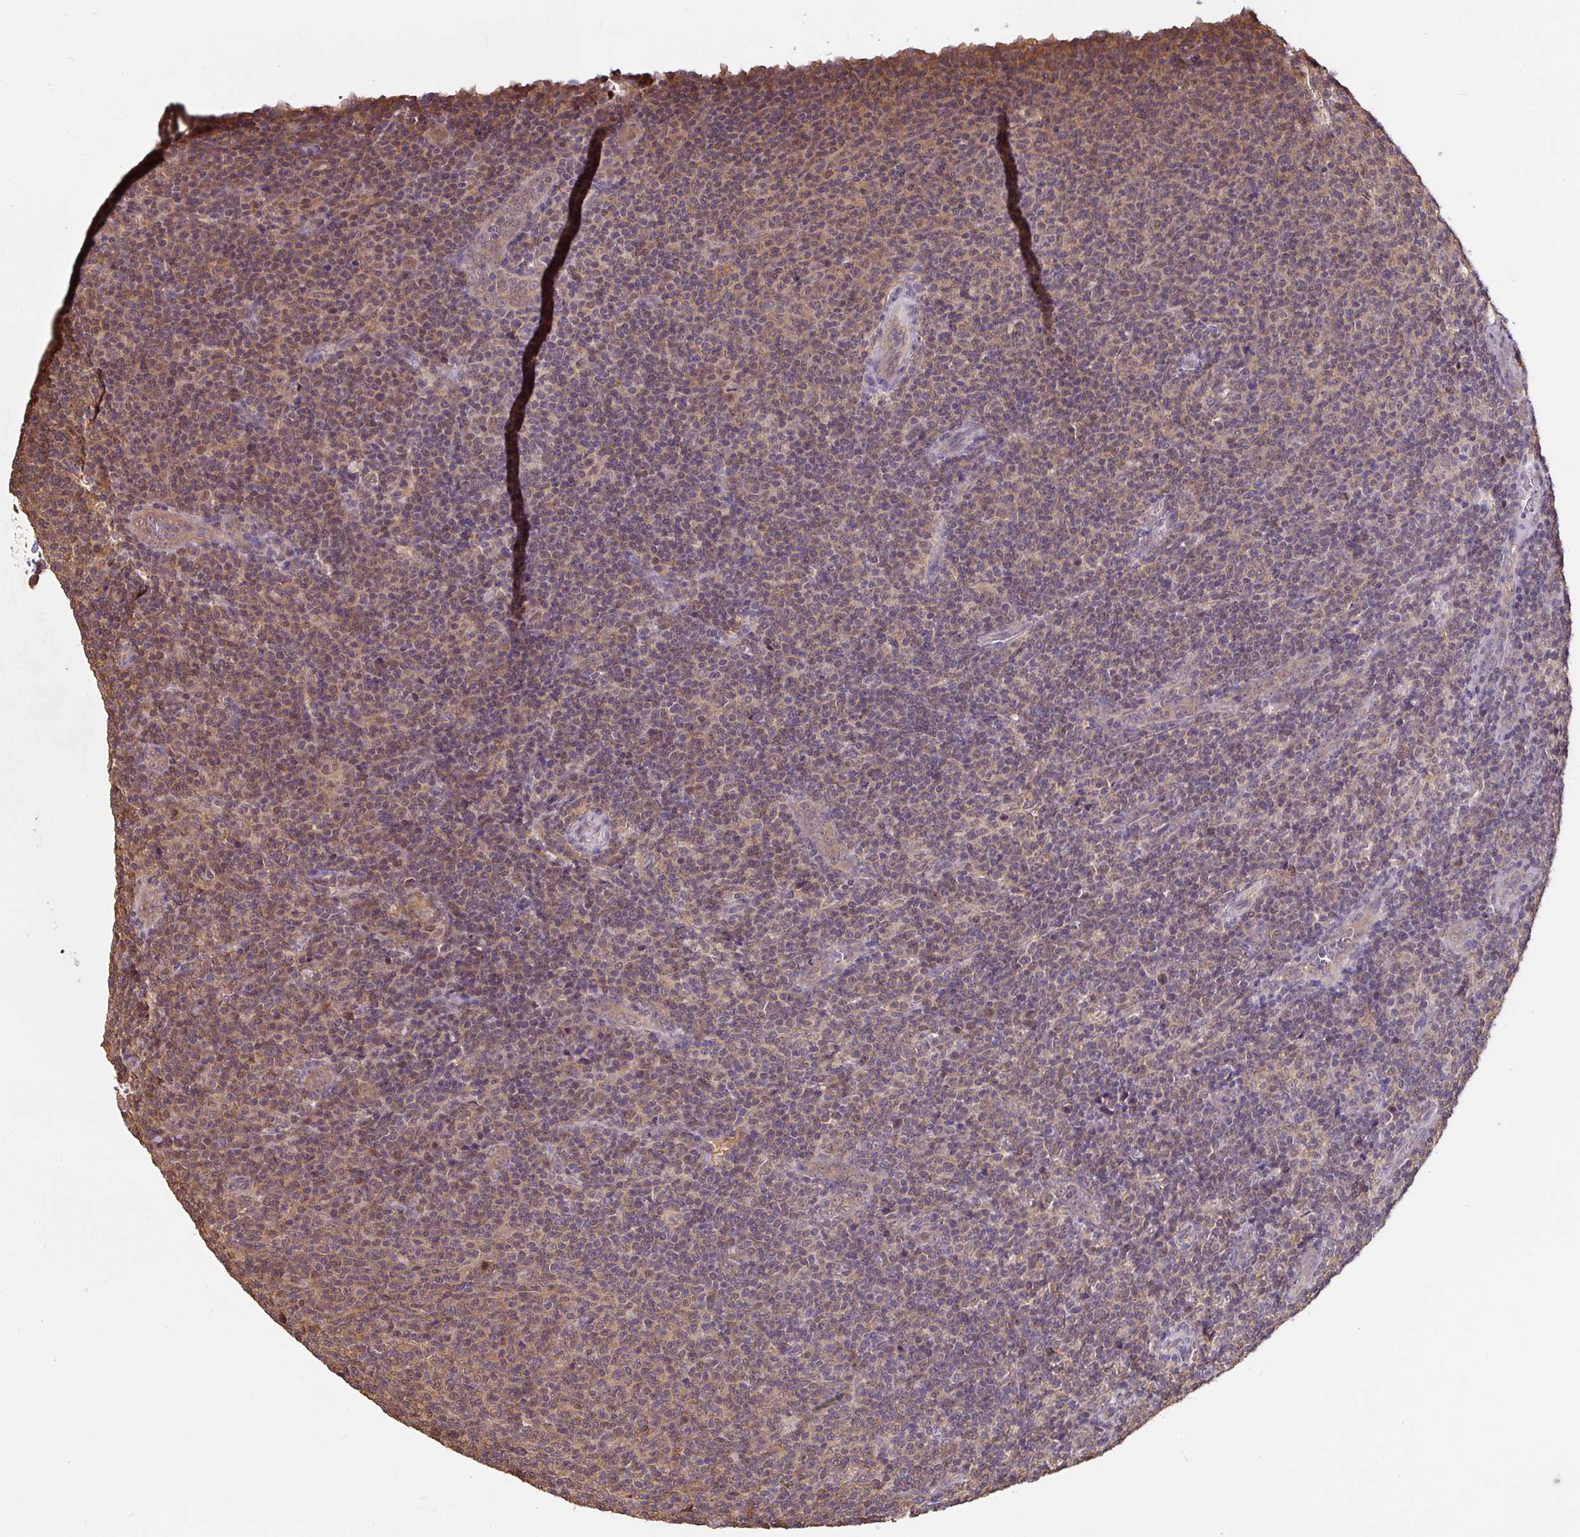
{"staining": {"intensity": "weak", "quantity": "25%-75%", "location": "cytoplasmic/membranous"}, "tissue": "lymphoma", "cell_type": "Tumor cells", "image_type": "cancer", "snomed": [{"axis": "morphology", "description": "Malignant lymphoma, non-Hodgkin's type, Low grade"}, {"axis": "topography", "description": "Lymph node"}], "caption": "Tumor cells demonstrate low levels of weak cytoplasmic/membranous expression in about 25%-75% of cells in malignant lymphoma, non-Hodgkin's type (low-grade).", "gene": "ST13", "patient": {"sex": "male", "age": 66}}